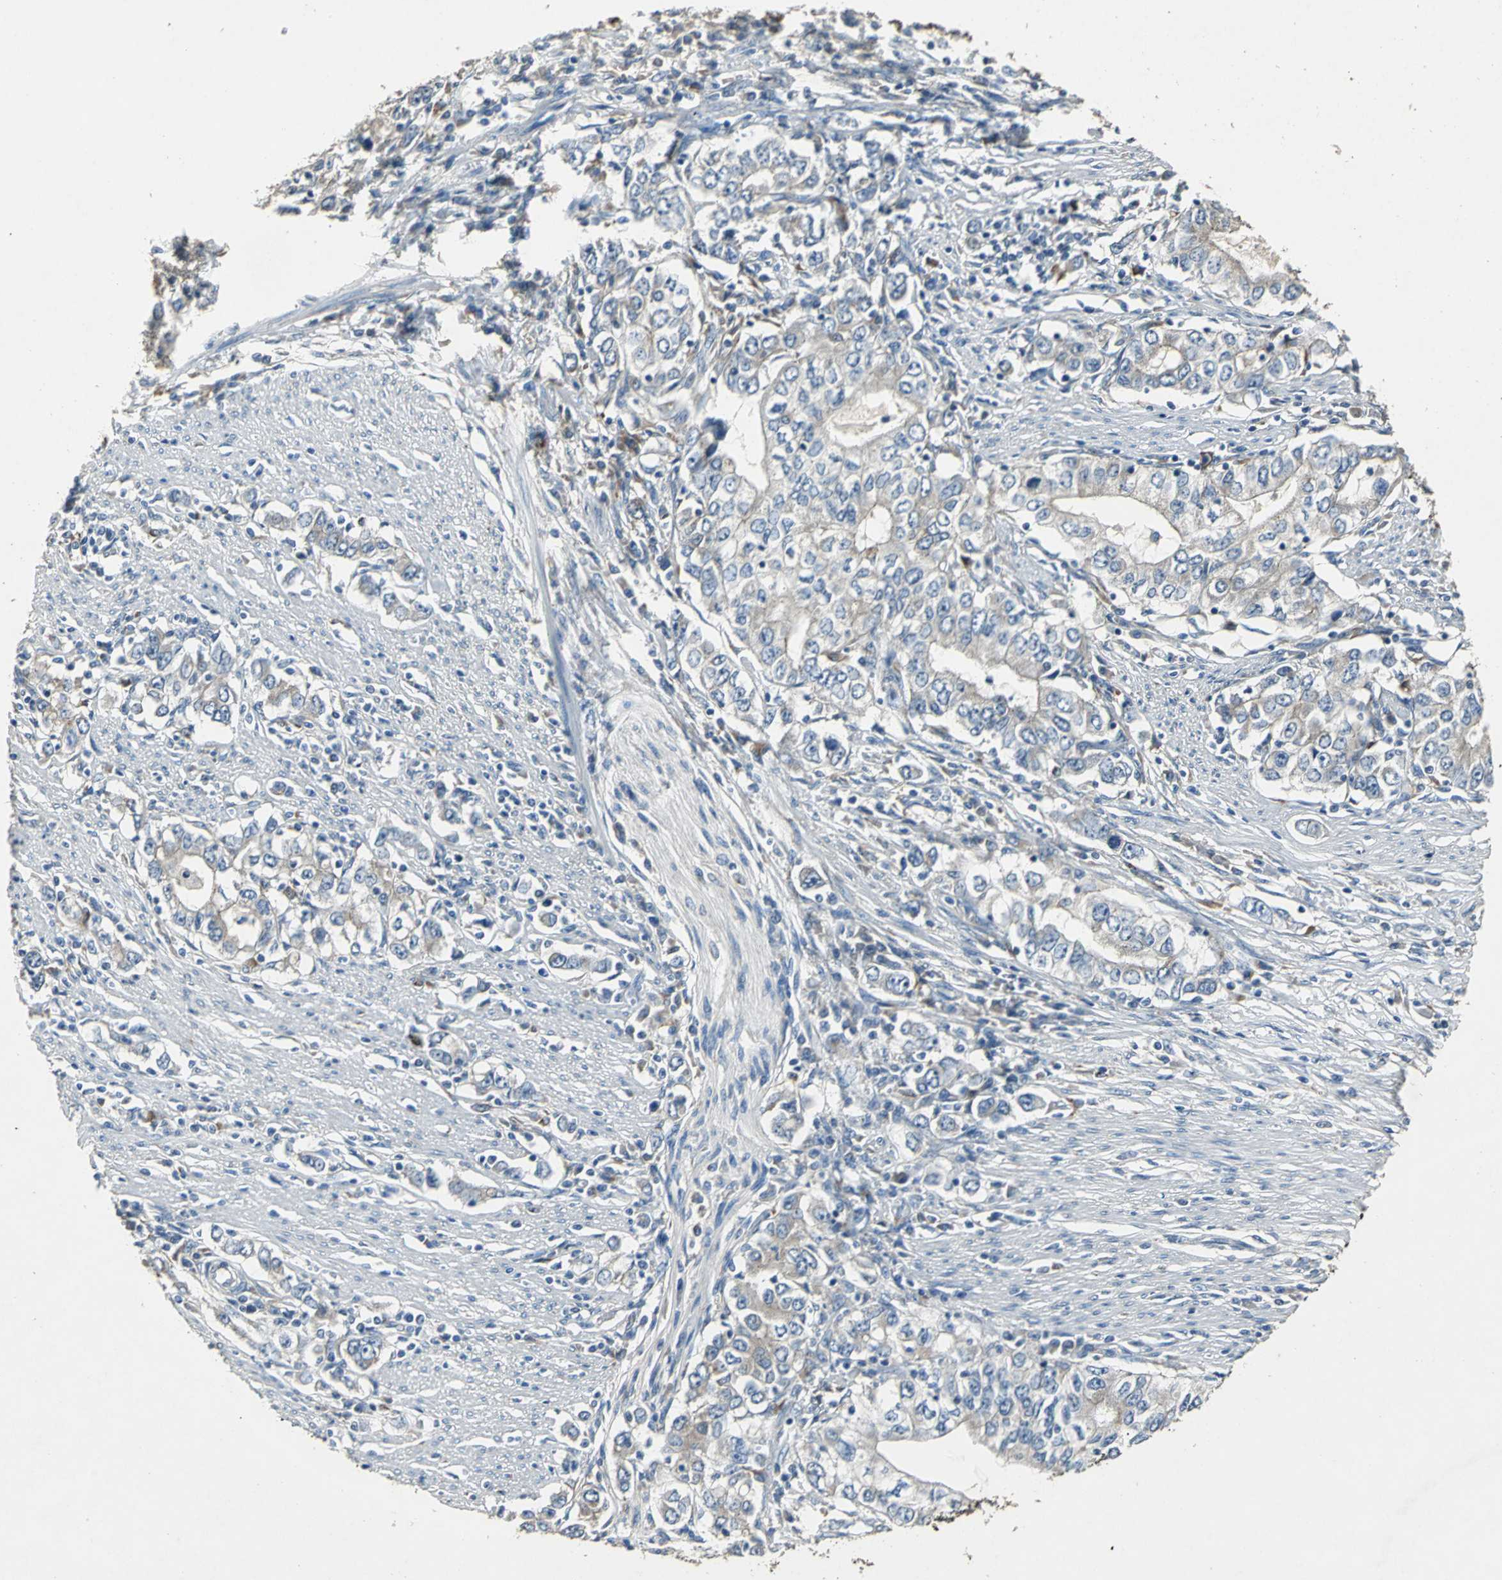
{"staining": {"intensity": "weak", "quantity": ">75%", "location": "cytoplasmic/membranous"}, "tissue": "stomach cancer", "cell_type": "Tumor cells", "image_type": "cancer", "snomed": [{"axis": "morphology", "description": "Adenocarcinoma, NOS"}, {"axis": "topography", "description": "Stomach, lower"}], "caption": "An IHC micrograph of tumor tissue is shown. Protein staining in brown labels weak cytoplasmic/membranous positivity in stomach cancer (adenocarcinoma) within tumor cells. (brown staining indicates protein expression, while blue staining denotes nuclei).", "gene": "OCLN", "patient": {"sex": "female", "age": 72}}